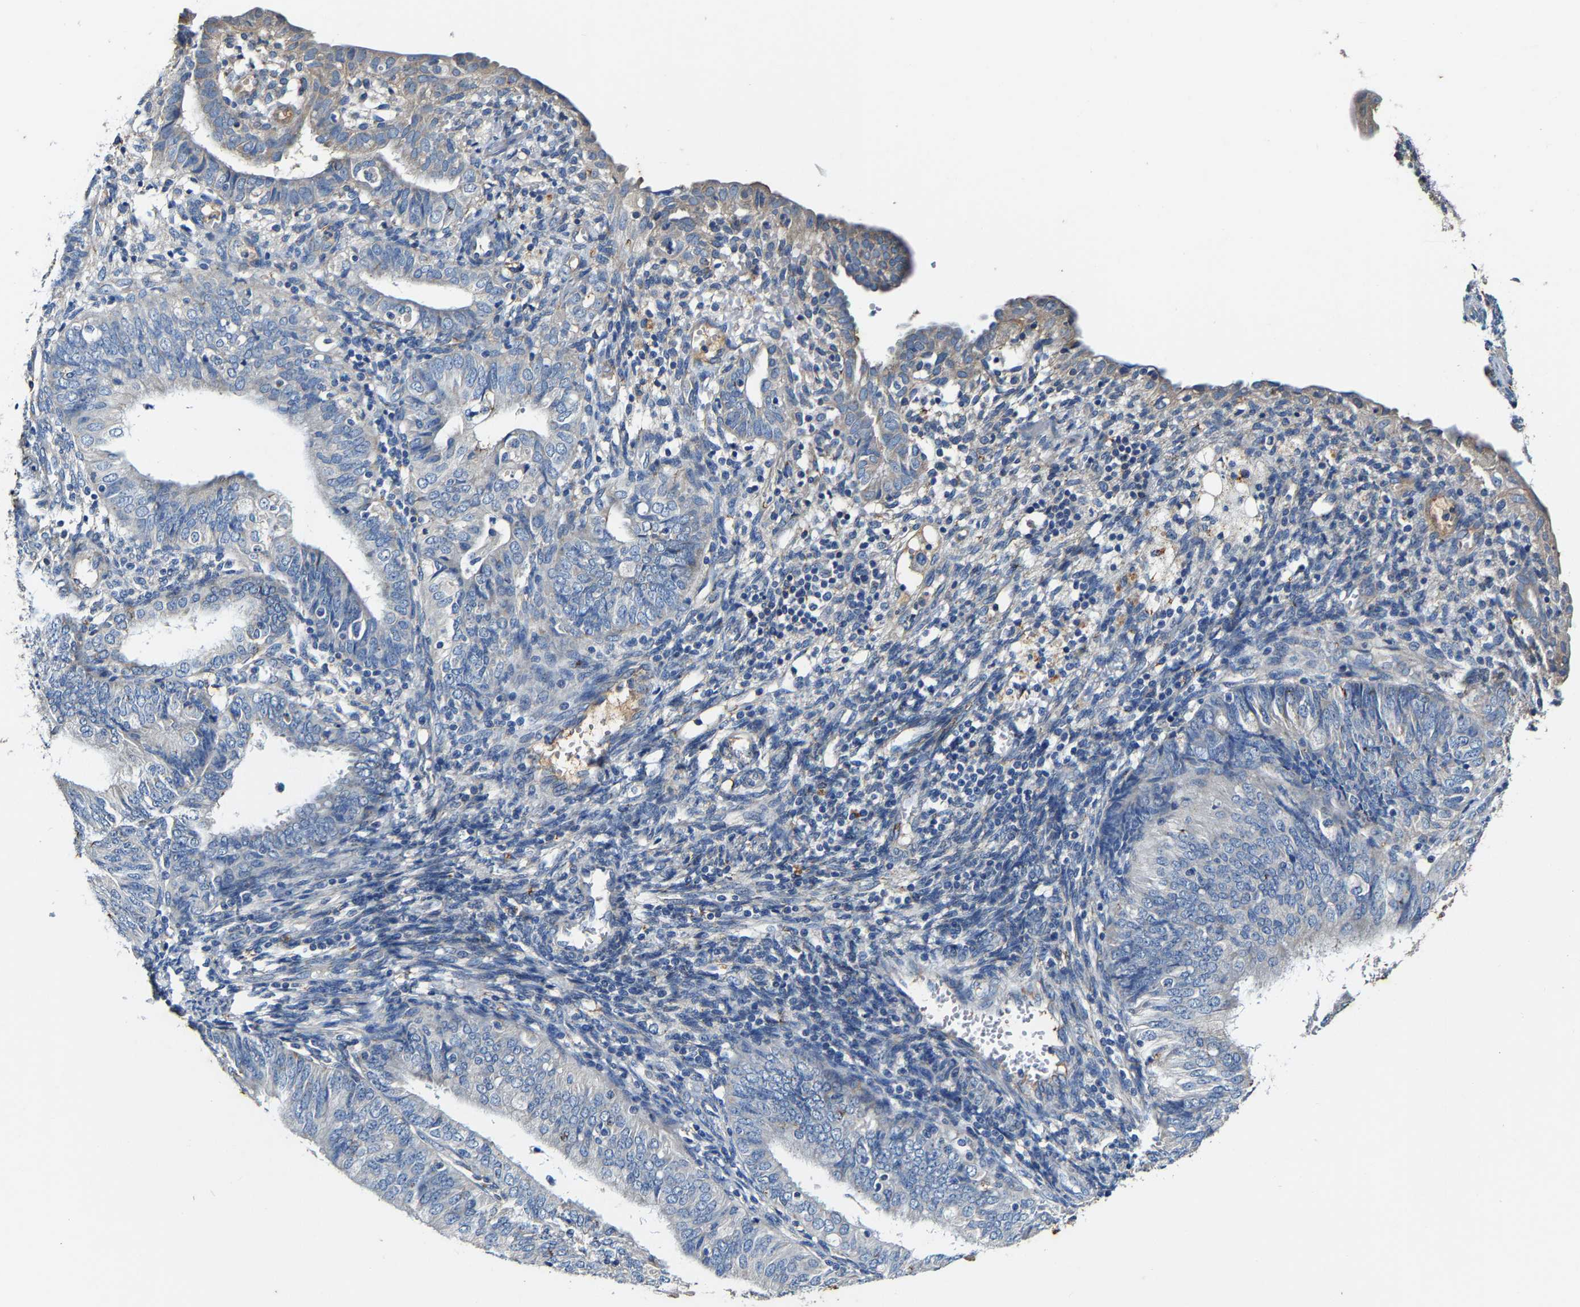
{"staining": {"intensity": "negative", "quantity": "none", "location": "none"}, "tissue": "endometrial cancer", "cell_type": "Tumor cells", "image_type": "cancer", "snomed": [{"axis": "morphology", "description": "Adenocarcinoma, NOS"}, {"axis": "topography", "description": "Endometrium"}], "caption": "This is an IHC histopathology image of human adenocarcinoma (endometrial). There is no positivity in tumor cells.", "gene": "SLC25A25", "patient": {"sex": "female", "age": 58}}